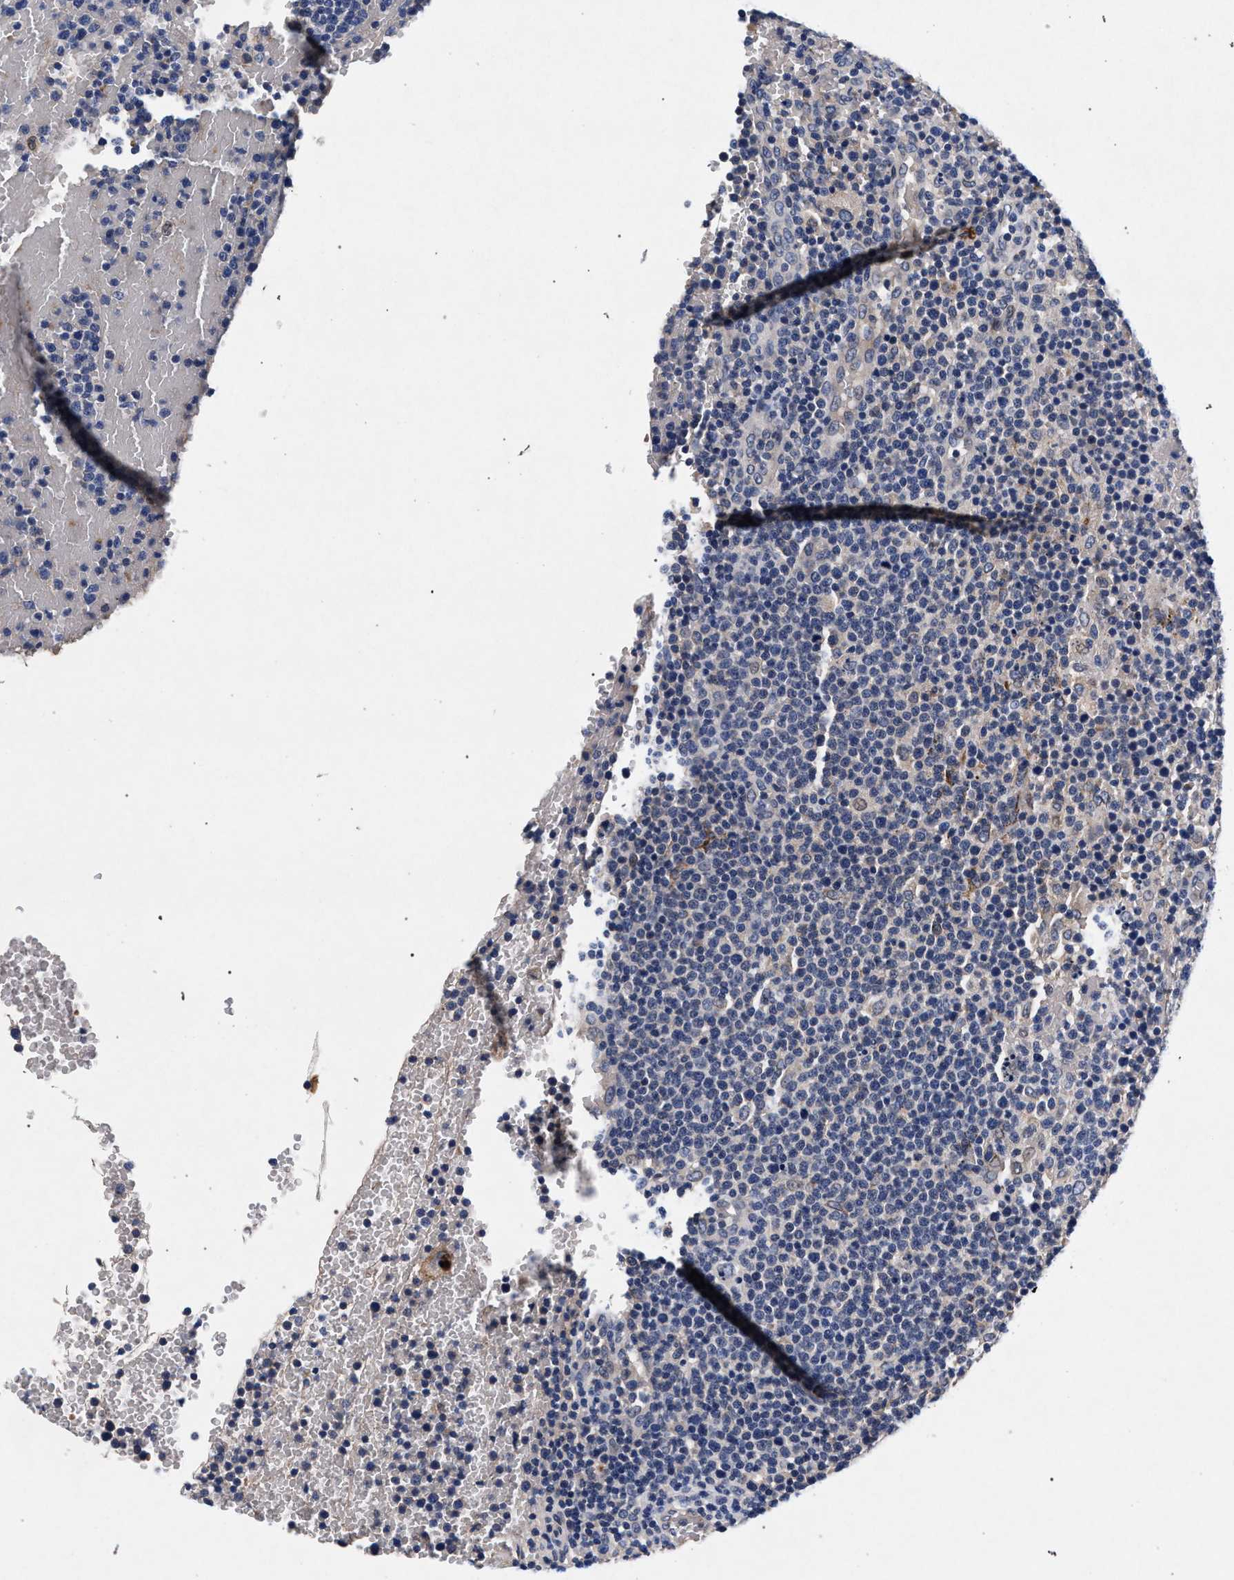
{"staining": {"intensity": "negative", "quantity": "none", "location": "none"}, "tissue": "lymphoma", "cell_type": "Tumor cells", "image_type": "cancer", "snomed": [{"axis": "morphology", "description": "Malignant lymphoma, non-Hodgkin's type, High grade"}, {"axis": "topography", "description": "Lymph node"}], "caption": "IHC micrograph of human lymphoma stained for a protein (brown), which shows no expression in tumor cells.", "gene": "NEK7", "patient": {"sex": "male", "age": 61}}